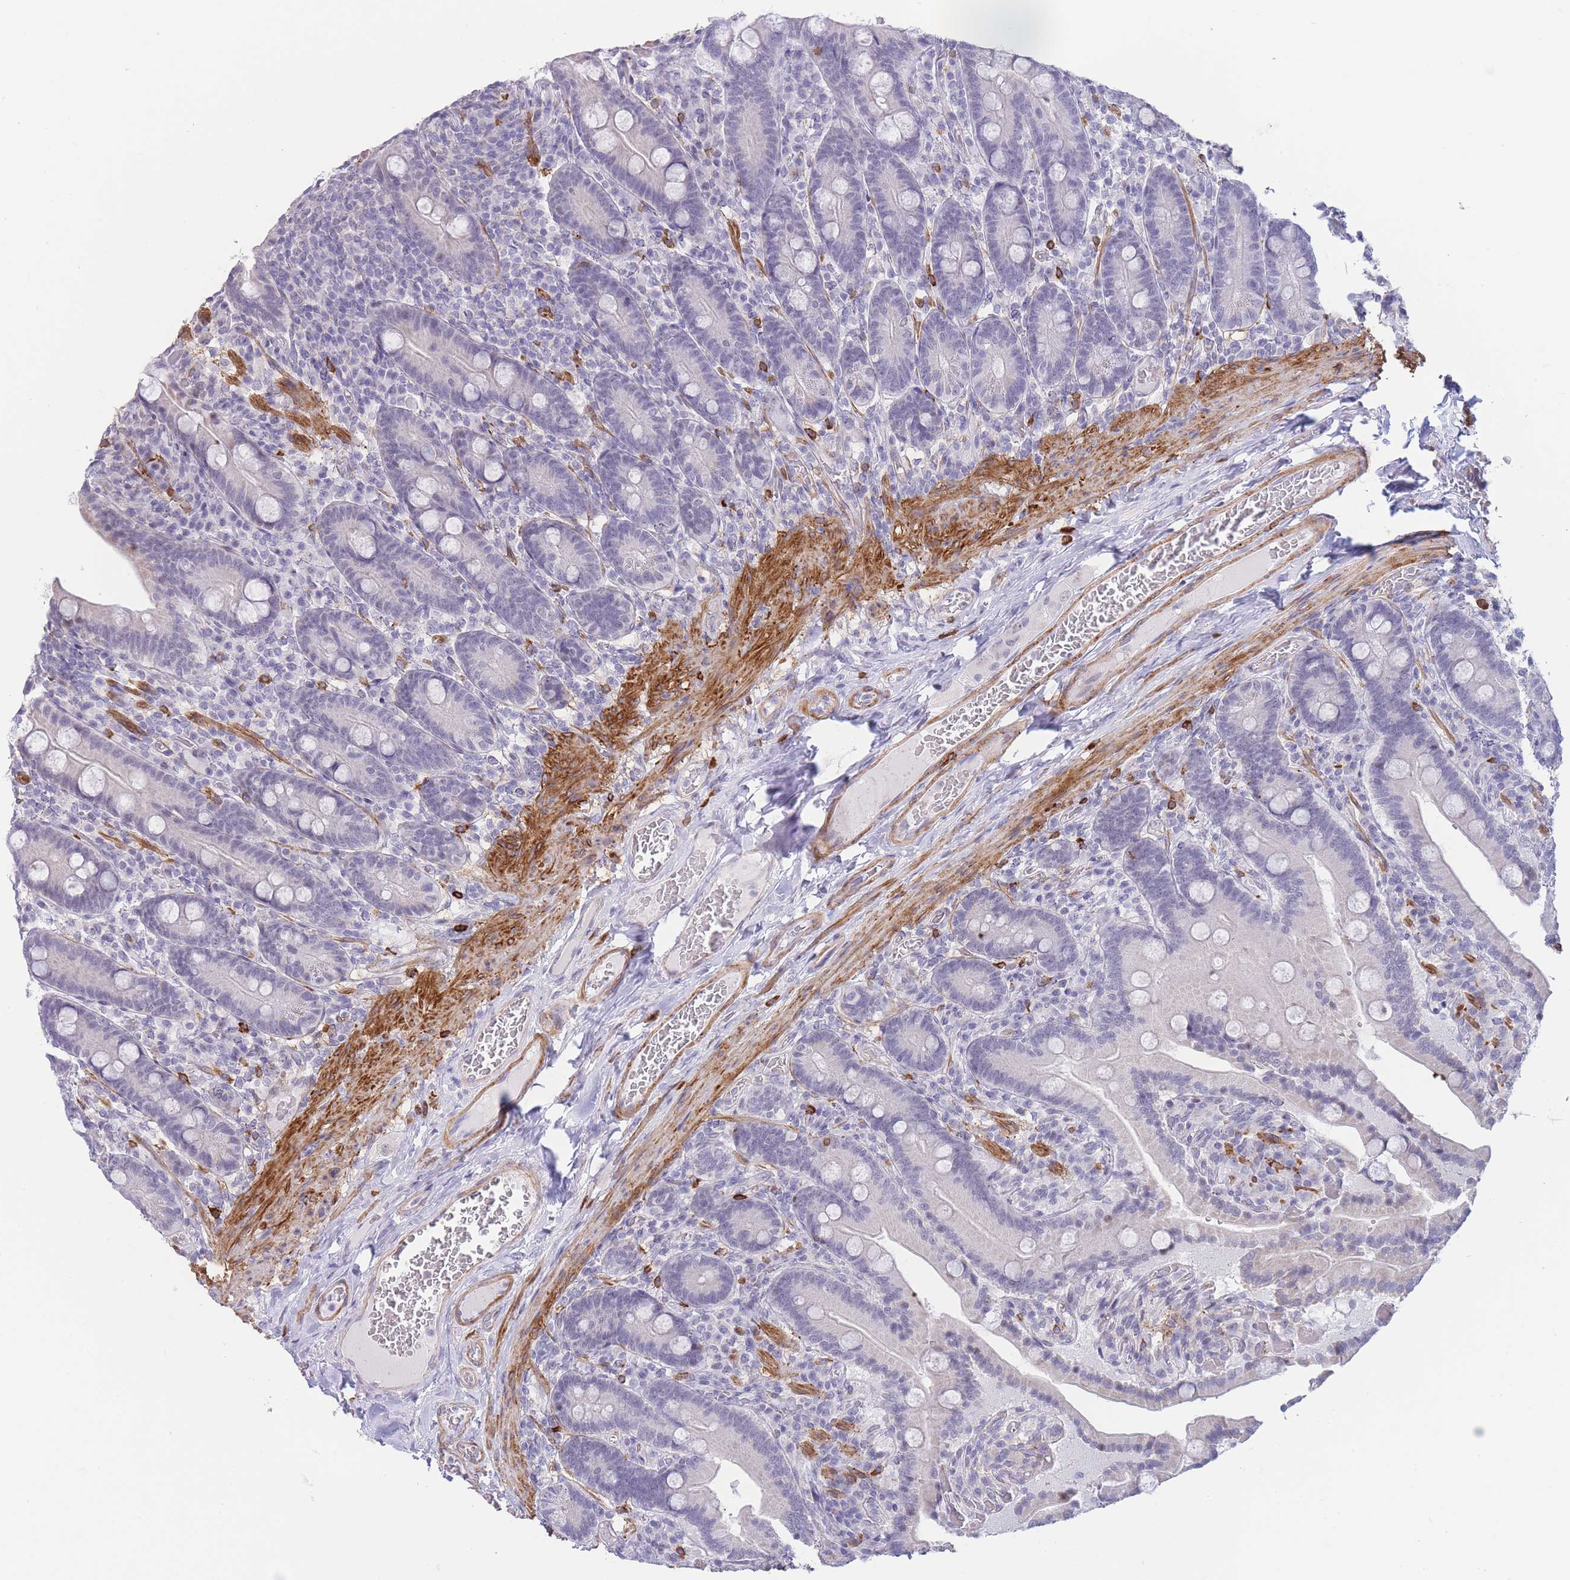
{"staining": {"intensity": "negative", "quantity": "none", "location": "none"}, "tissue": "duodenum", "cell_type": "Glandular cells", "image_type": "normal", "snomed": [{"axis": "morphology", "description": "Normal tissue, NOS"}, {"axis": "topography", "description": "Duodenum"}], "caption": "Immunohistochemical staining of benign duodenum exhibits no significant positivity in glandular cells. (DAB immunohistochemistry, high magnification).", "gene": "ASAP3", "patient": {"sex": "female", "age": 62}}